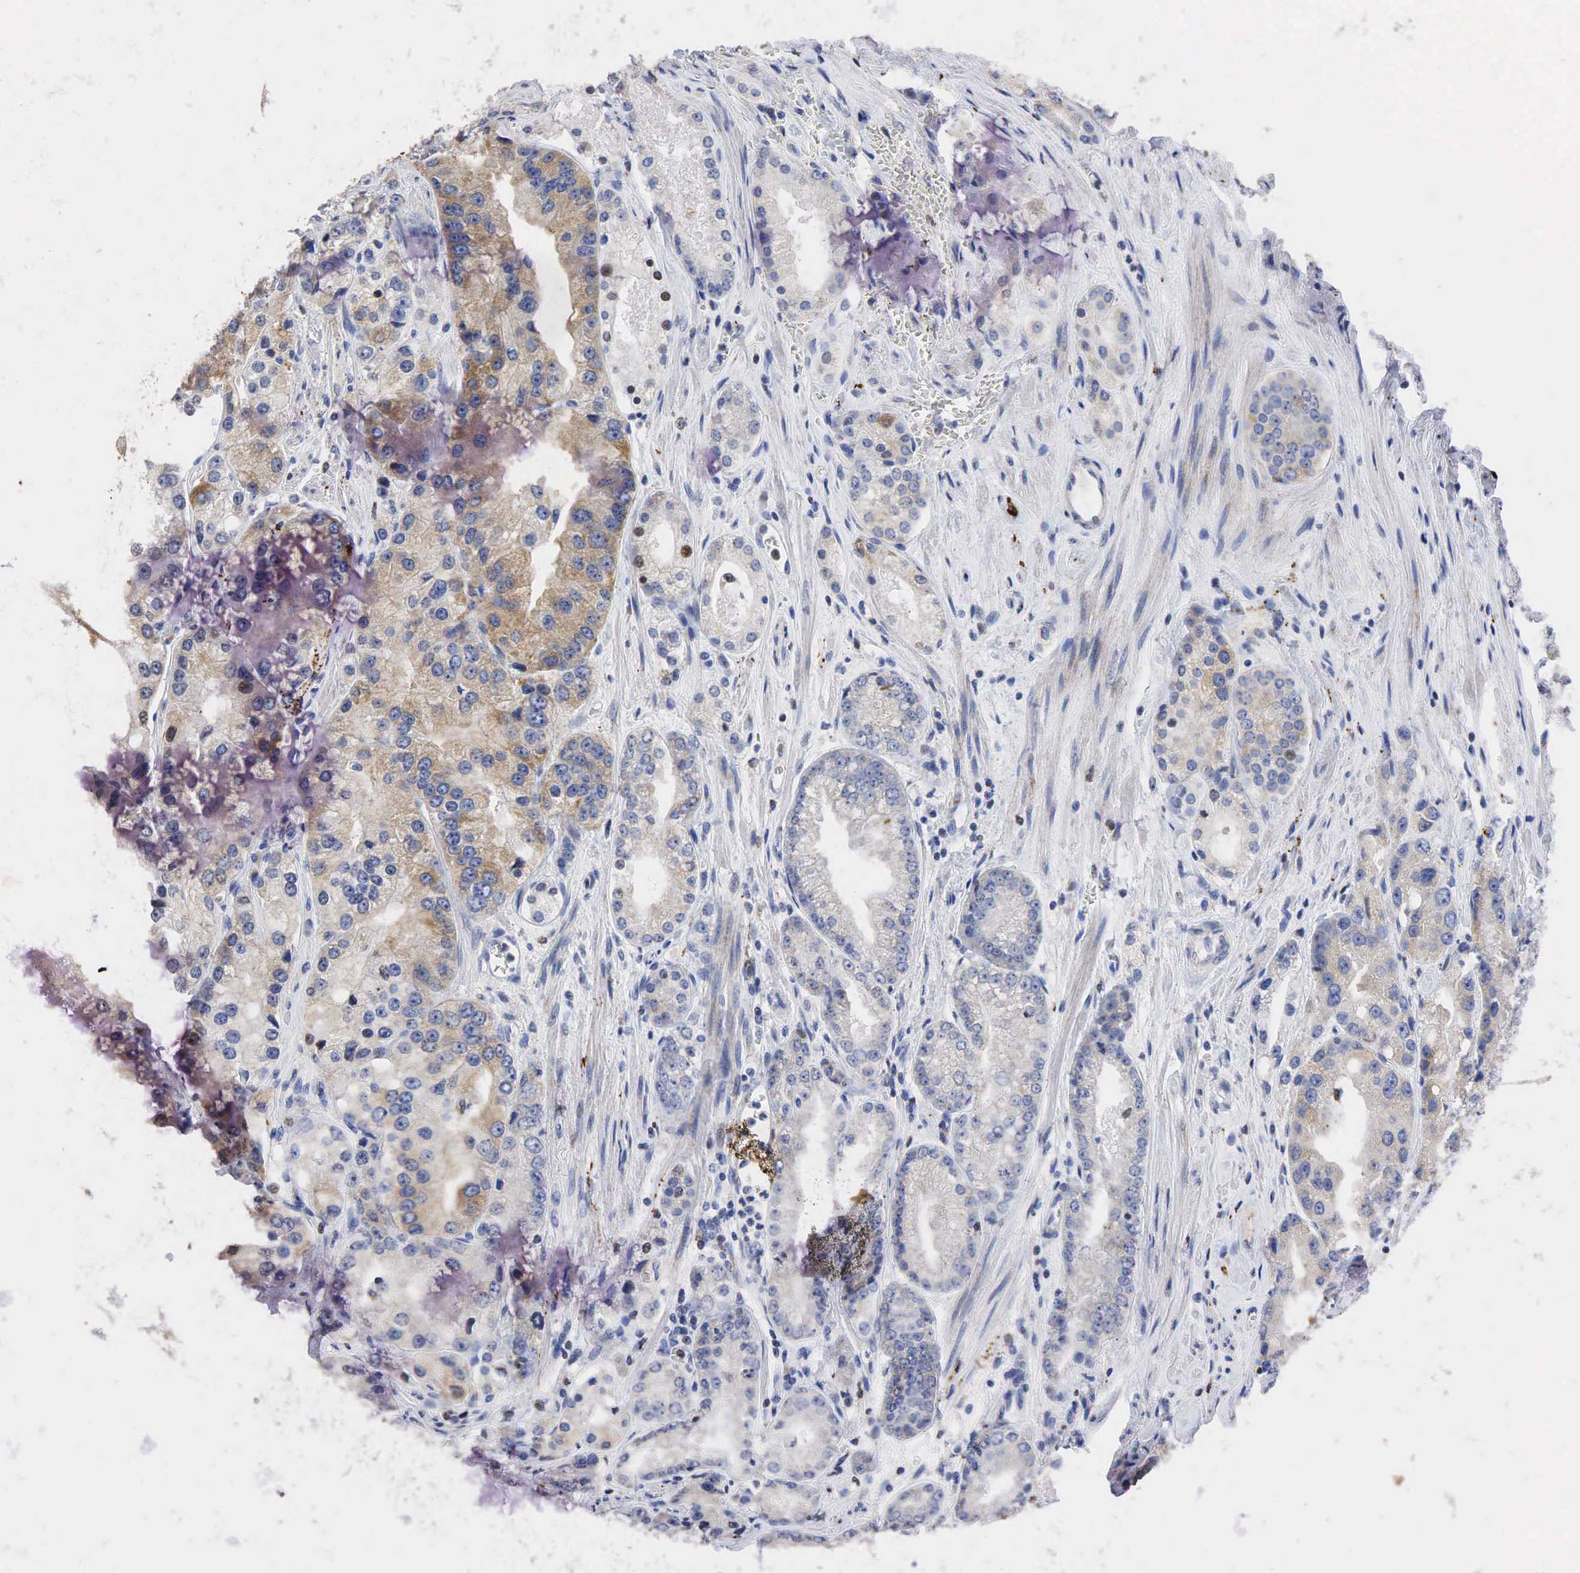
{"staining": {"intensity": "weak", "quantity": "25%-75%", "location": "cytoplasmic/membranous"}, "tissue": "prostate cancer", "cell_type": "Tumor cells", "image_type": "cancer", "snomed": [{"axis": "morphology", "description": "Adenocarcinoma, Medium grade"}, {"axis": "topography", "description": "Prostate"}], "caption": "An IHC micrograph of tumor tissue is shown. Protein staining in brown labels weak cytoplasmic/membranous positivity in prostate cancer within tumor cells.", "gene": "SYP", "patient": {"sex": "male", "age": 72}}